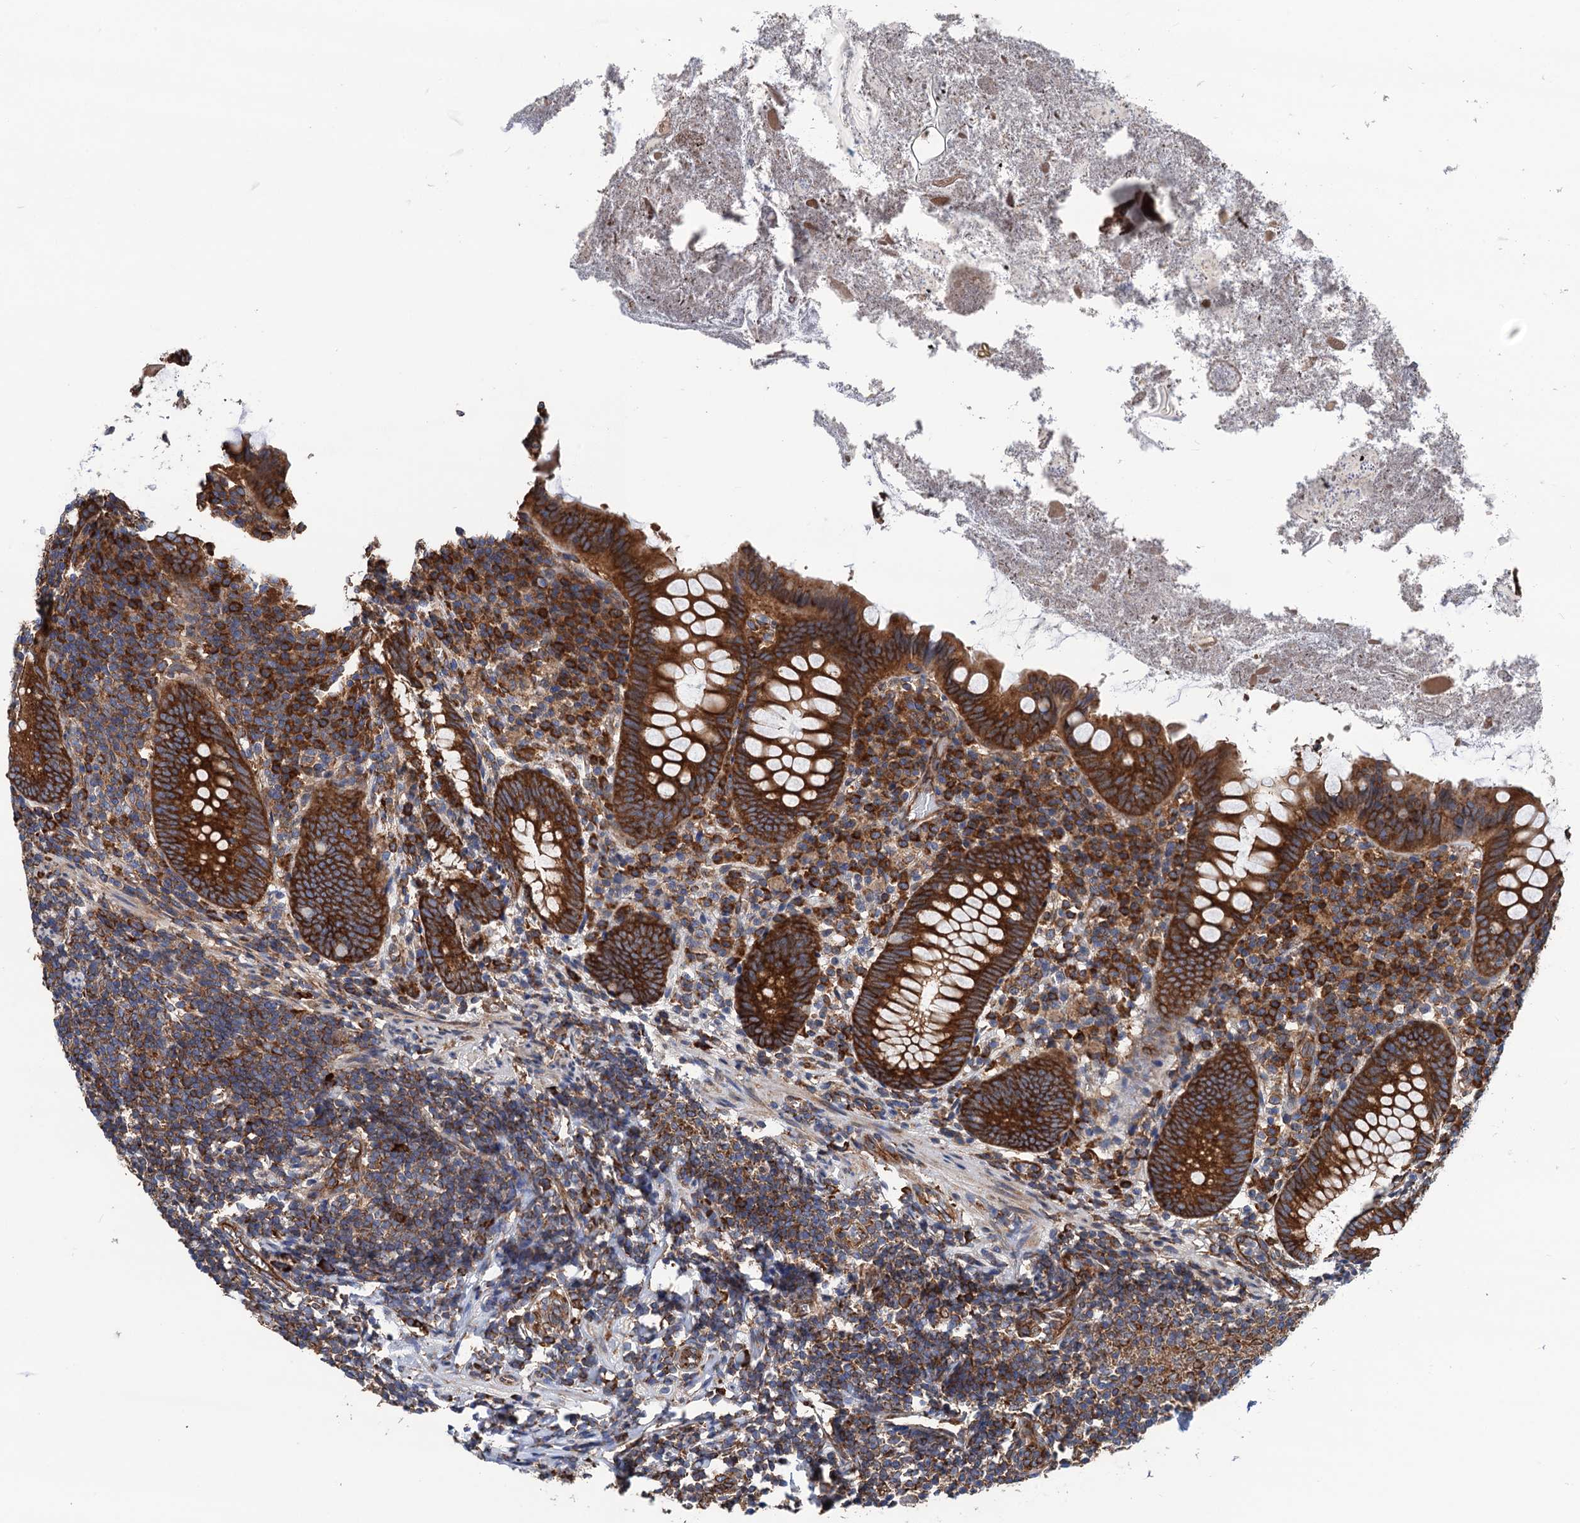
{"staining": {"intensity": "strong", "quantity": ">75%", "location": "cytoplasmic/membranous"}, "tissue": "appendix", "cell_type": "Glandular cells", "image_type": "normal", "snomed": [{"axis": "morphology", "description": "Normal tissue, NOS"}, {"axis": "topography", "description": "Appendix"}], "caption": "Protein expression analysis of benign human appendix reveals strong cytoplasmic/membranous staining in about >75% of glandular cells. (DAB (3,3'-diaminobenzidine) IHC with brightfield microscopy, high magnification).", "gene": "SLC12A7", "patient": {"sex": "female", "age": 51}}